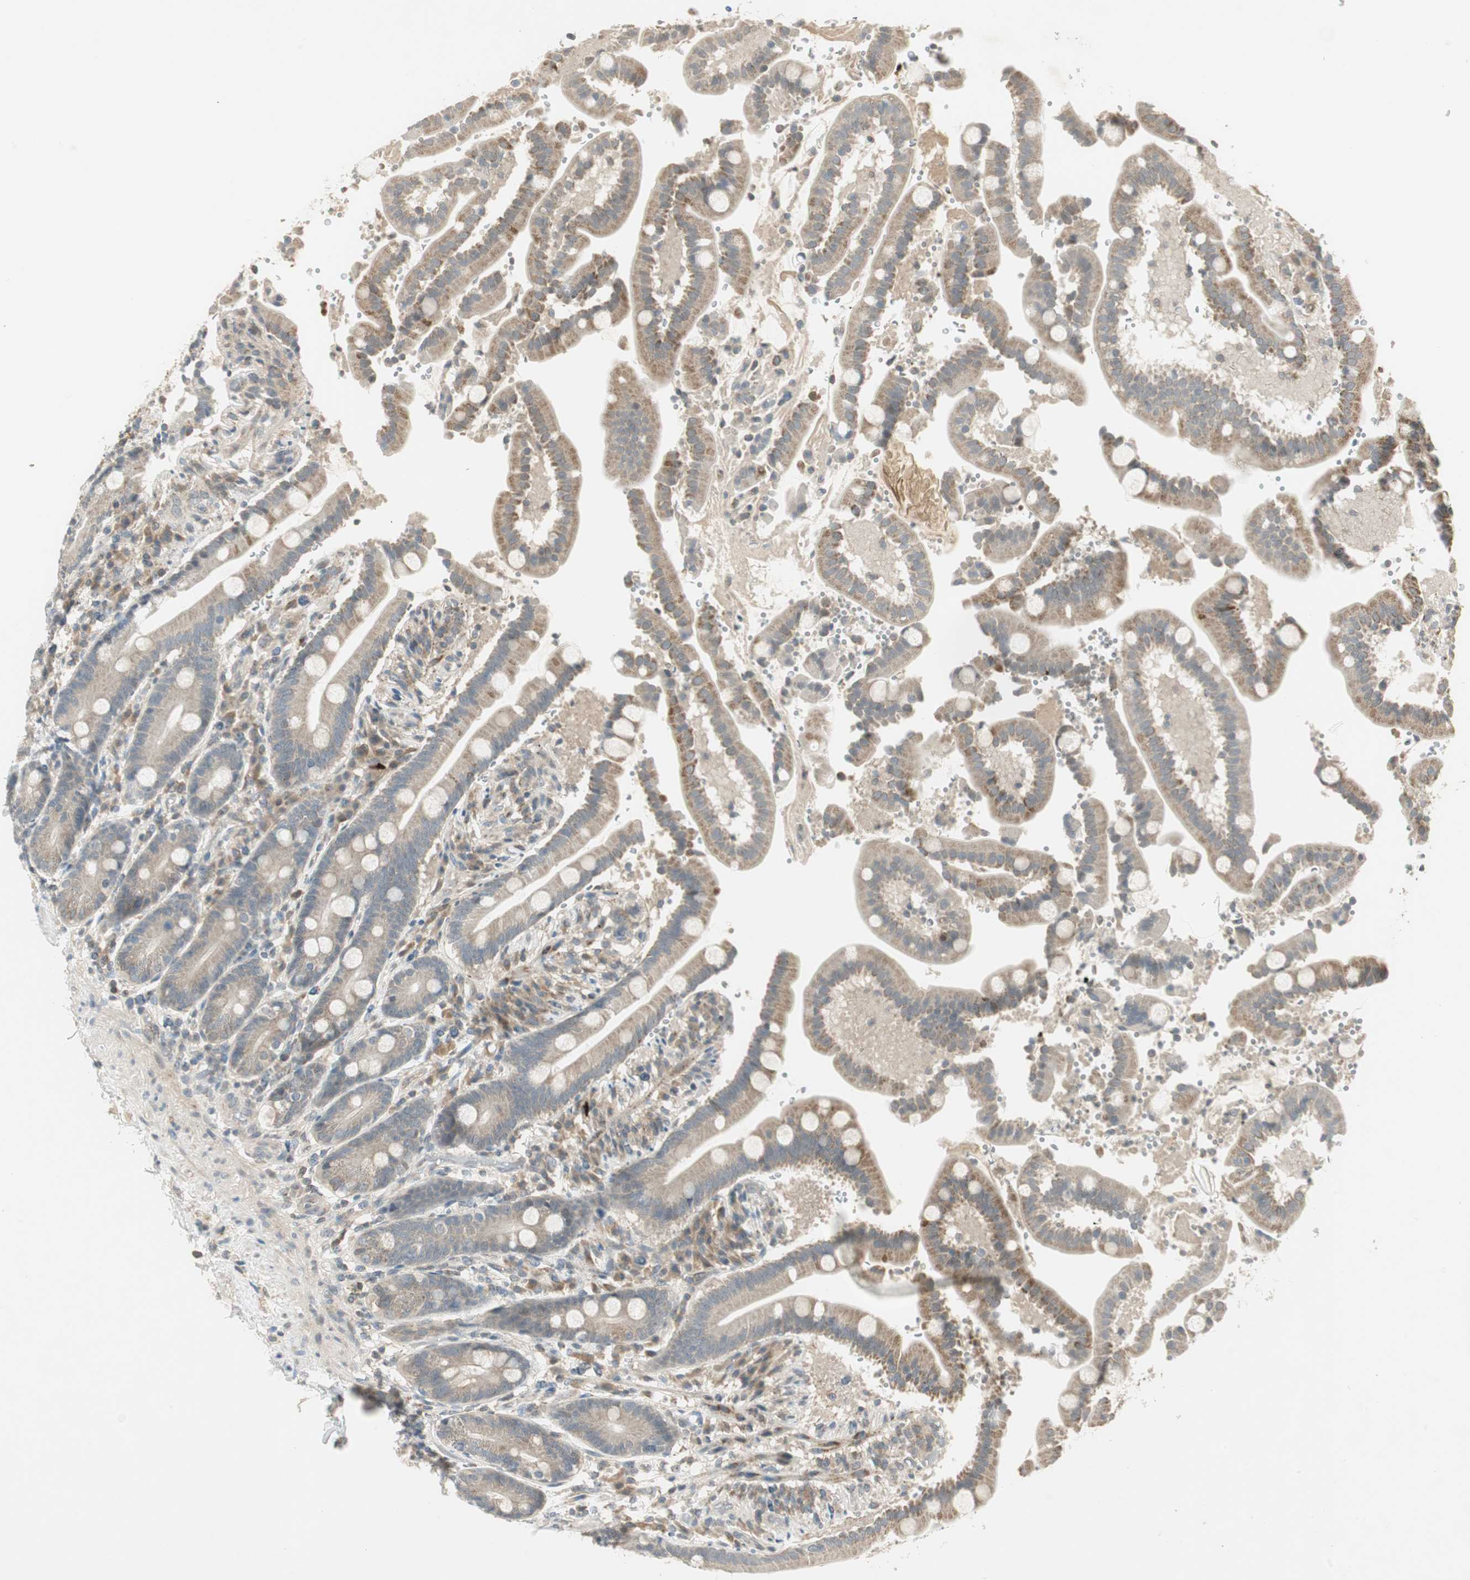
{"staining": {"intensity": "moderate", "quantity": "<25%", "location": "cytoplasmic/membranous"}, "tissue": "duodenum", "cell_type": "Glandular cells", "image_type": "normal", "snomed": [{"axis": "morphology", "description": "Normal tissue, NOS"}, {"axis": "topography", "description": "Small intestine, NOS"}], "caption": "The immunohistochemical stain labels moderate cytoplasmic/membranous staining in glandular cells of normal duodenum.", "gene": "USP2", "patient": {"sex": "female", "age": 71}}